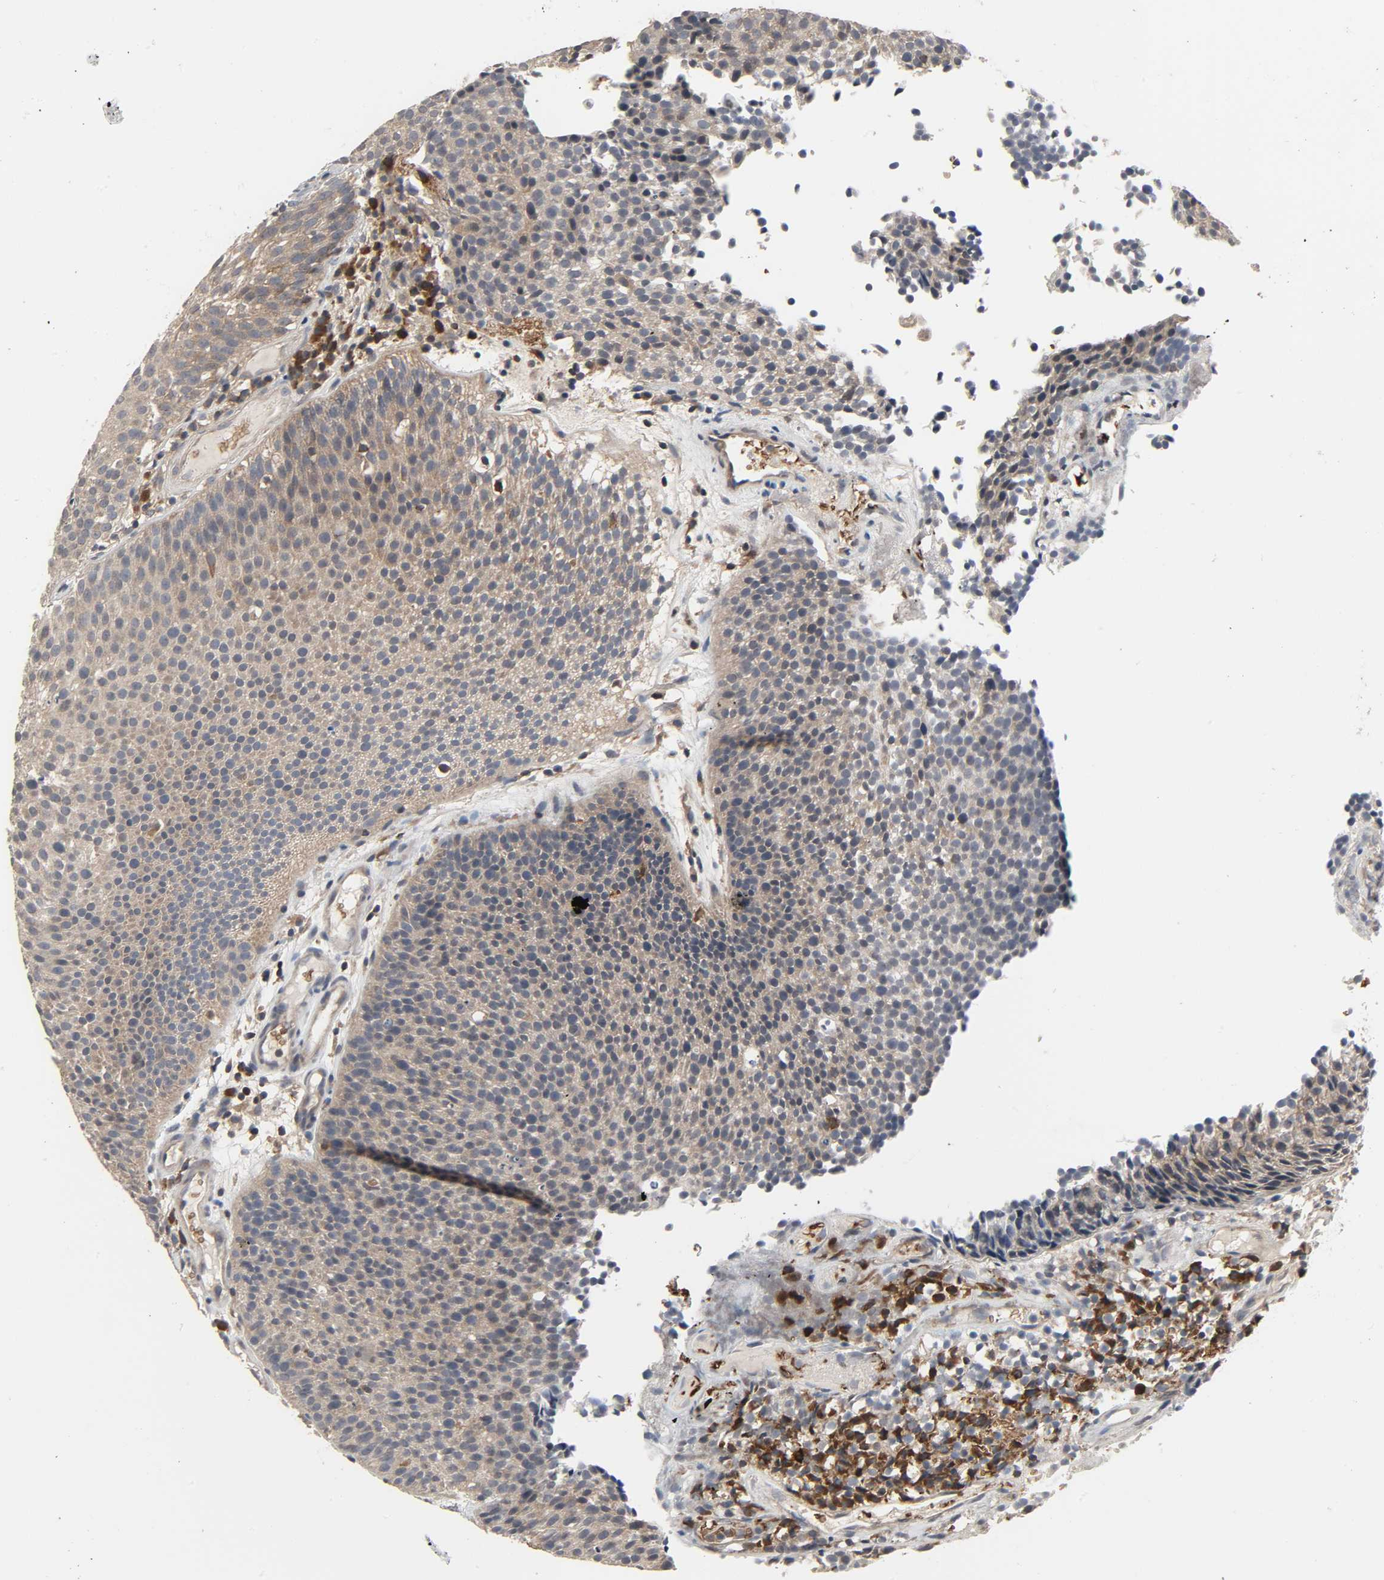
{"staining": {"intensity": "moderate", "quantity": ">75%", "location": "cytoplasmic/membranous"}, "tissue": "urothelial cancer", "cell_type": "Tumor cells", "image_type": "cancer", "snomed": [{"axis": "morphology", "description": "Urothelial carcinoma, Low grade"}, {"axis": "topography", "description": "Urinary bladder"}], "caption": "The immunohistochemical stain labels moderate cytoplasmic/membranous staining in tumor cells of urothelial cancer tissue.", "gene": "PLEKHA2", "patient": {"sex": "male", "age": 85}}